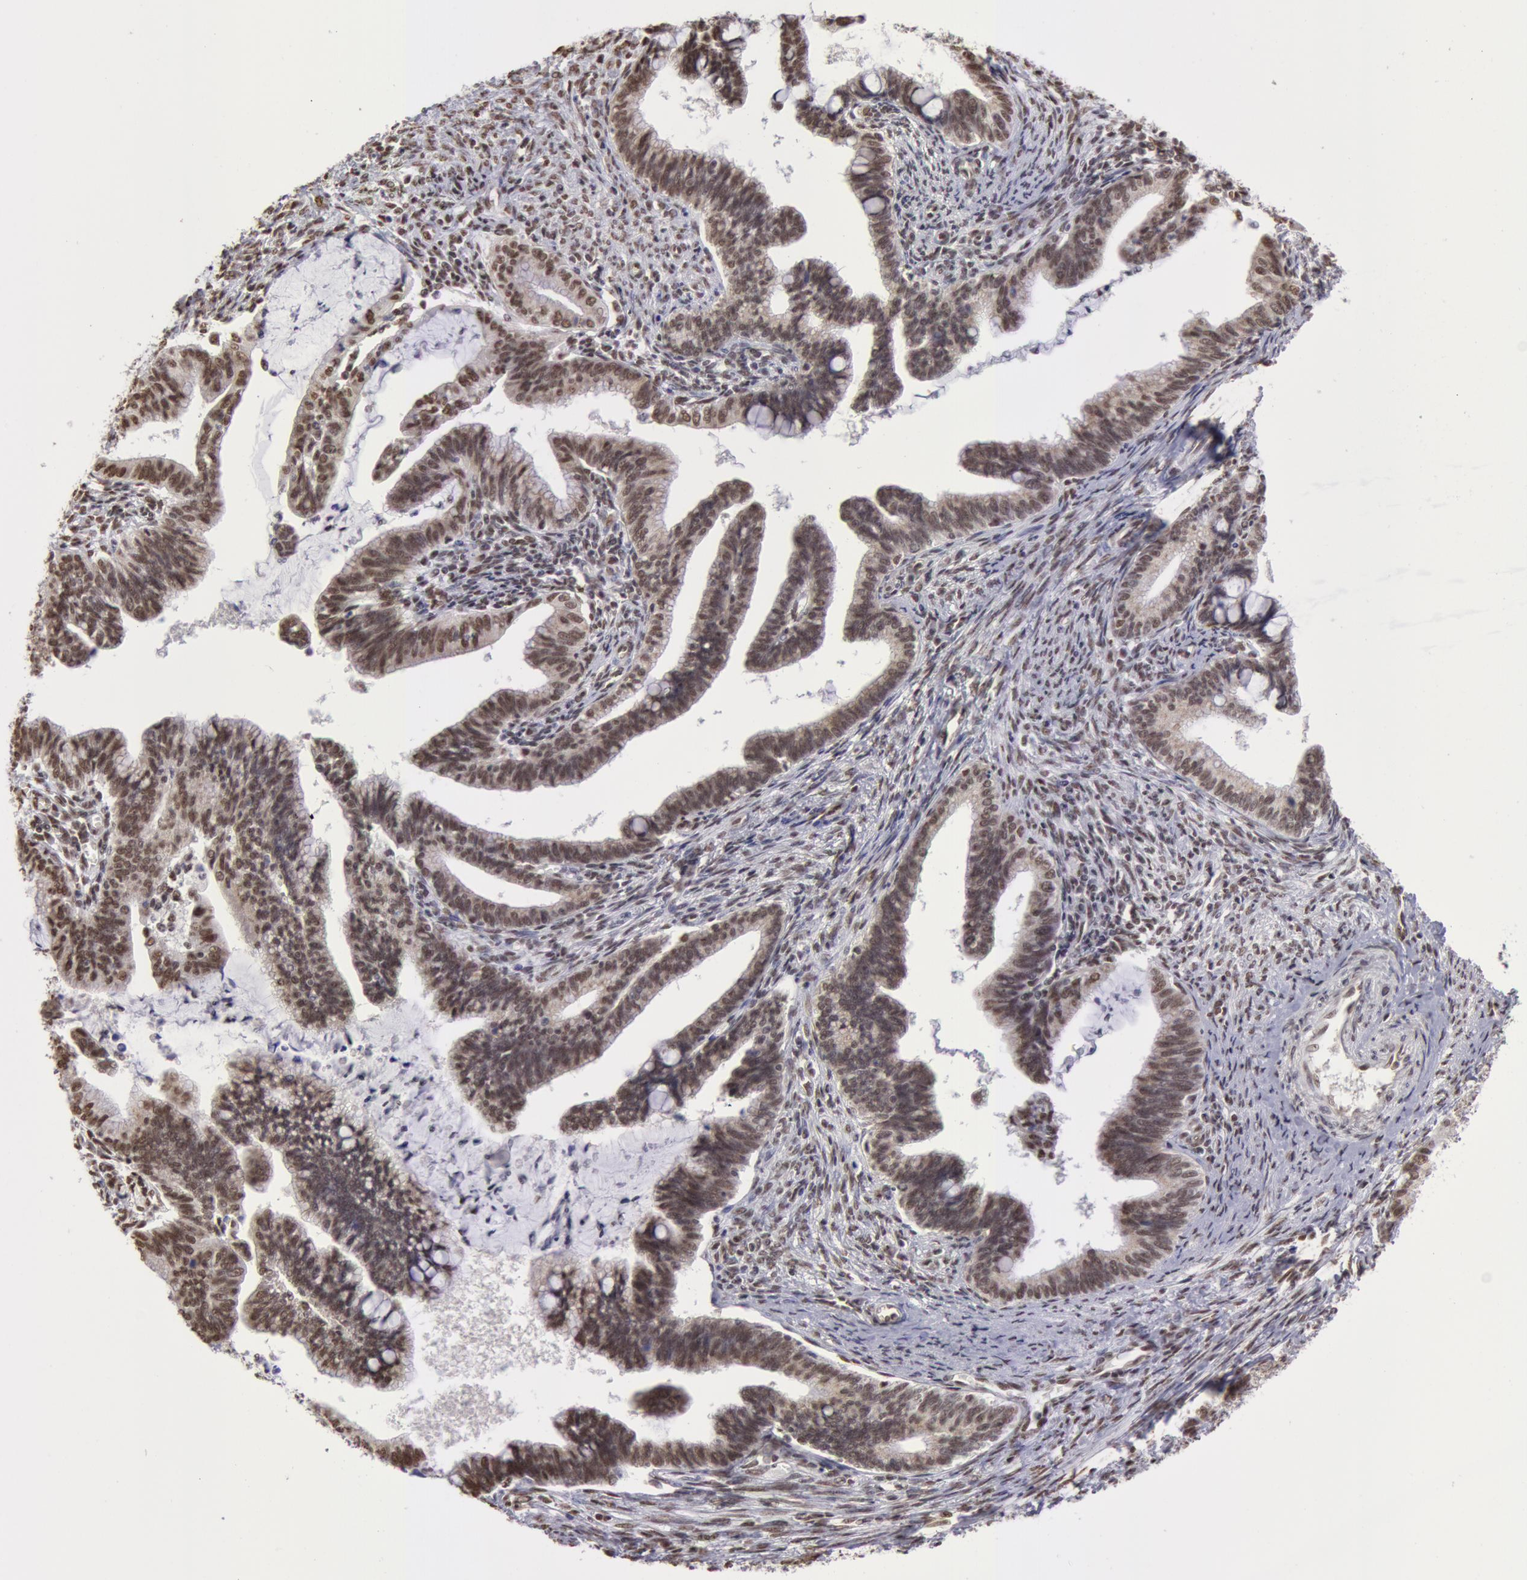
{"staining": {"intensity": "moderate", "quantity": ">75%", "location": "cytoplasmic/membranous,nuclear"}, "tissue": "cervical cancer", "cell_type": "Tumor cells", "image_type": "cancer", "snomed": [{"axis": "morphology", "description": "Adenocarcinoma, NOS"}, {"axis": "topography", "description": "Cervix"}], "caption": "Immunohistochemical staining of human cervical adenocarcinoma demonstrates medium levels of moderate cytoplasmic/membranous and nuclear expression in about >75% of tumor cells.", "gene": "VRTN", "patient": {"sex": "female", "age": 36}}